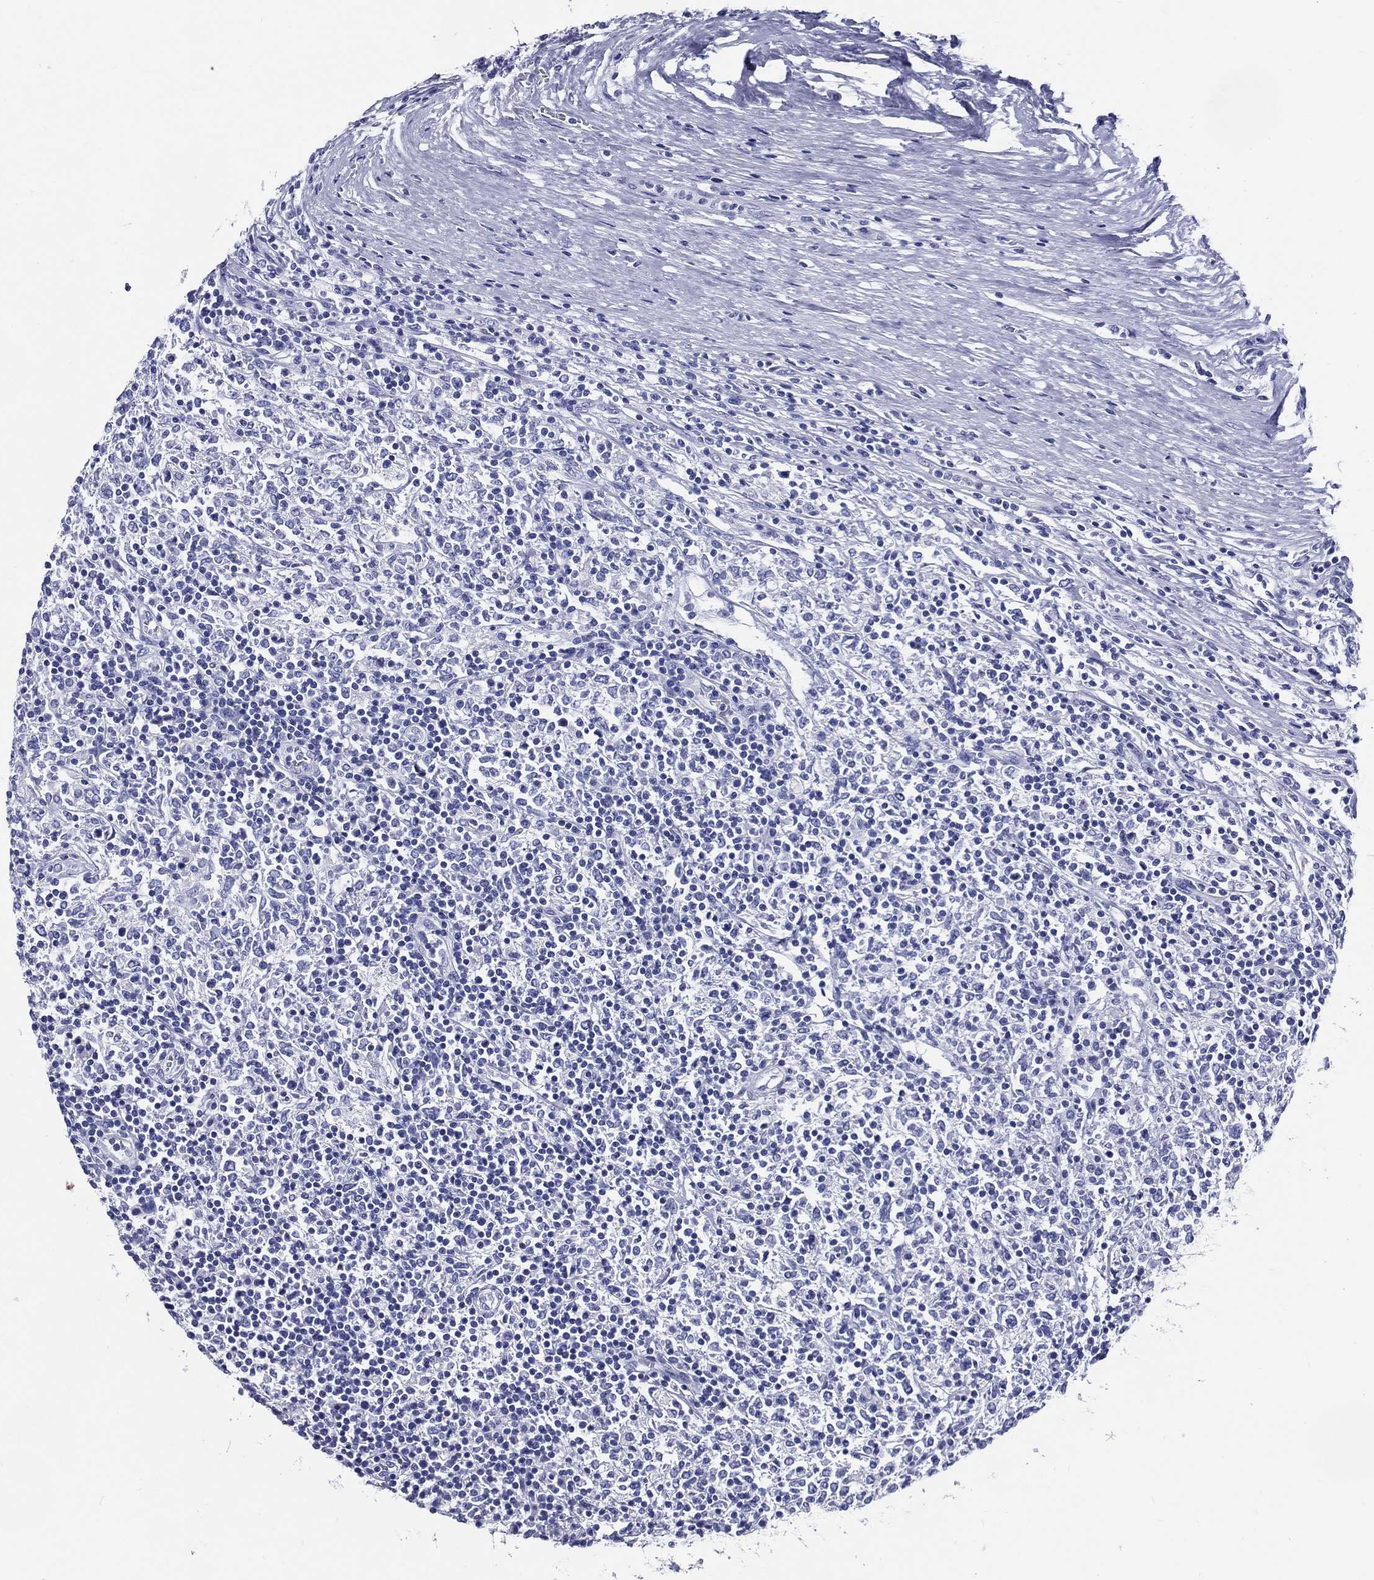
{"staining": {"intensity": "negative", "quantity": "none", "location": "none"}, "tissue": "lymphoma", "cell_type": "Tumor cells", "image_type": "cancer", "snomed": [{"axis": "morphology", "description": "Malignant lymphoma, non-Hodgkin's type, High grade"}, {"axis": "topography", "description": "Lymph node"}], "caption": "Image shows no protein expression in tumor cells of malignant lymphoma, non-Hodgkin's type (high-grade) tissue.", "gene": "ACE2", "patient": {"sex": "female", "age": 84}}